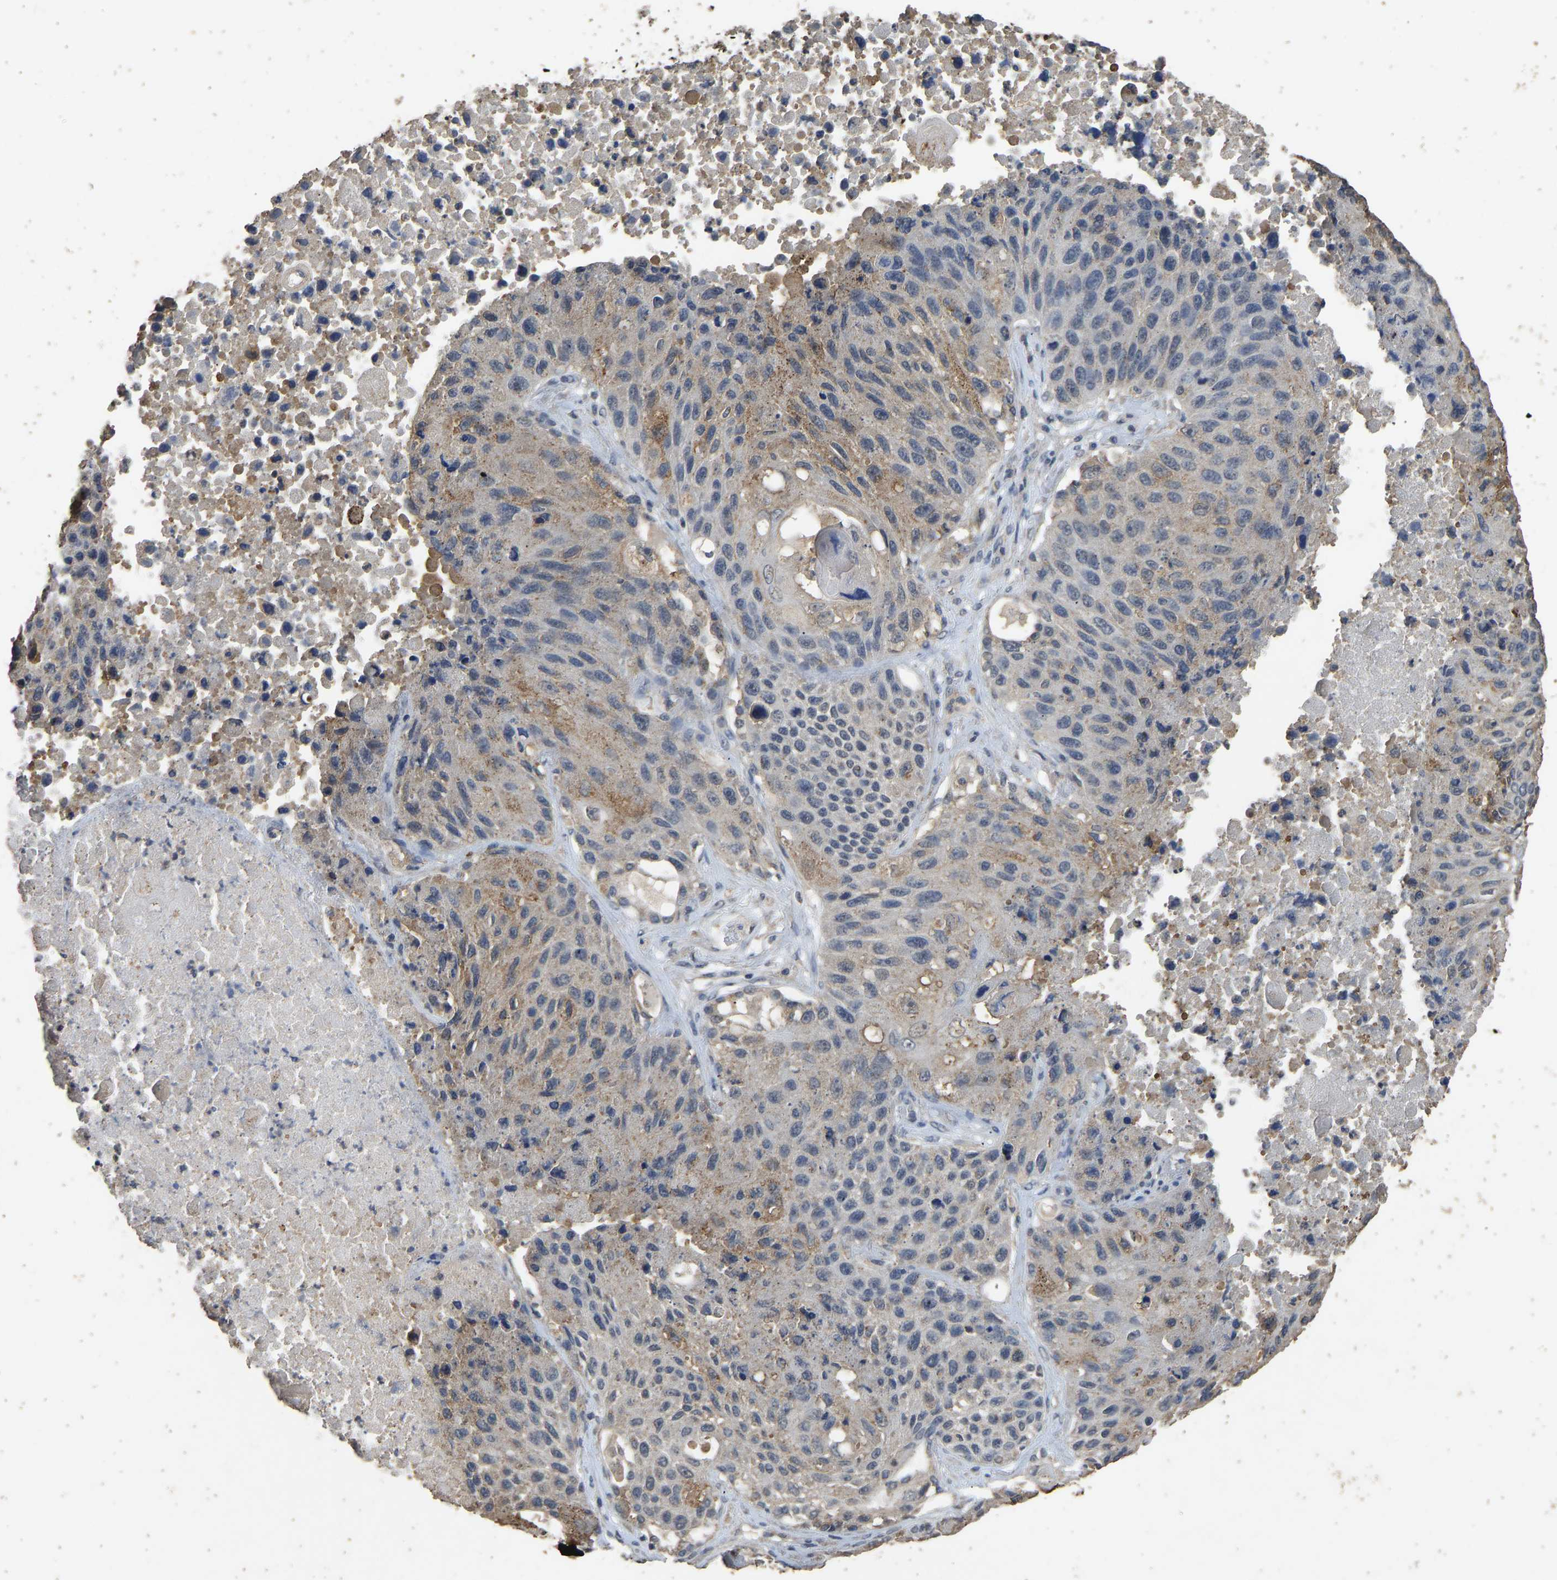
{"staining": {"intensity": "moderate", "quantity": "<25%", "location": "cytoplasmic/membranous"}, "tissue": "lung cancer", "cell_type": "Tumor cells", "image_type": "cancer", "snomed": [{"axis": "morphology", "description": "Squamous cell carcinoma, NOS"}, {"axis": "topography", "description": "Lung"}], "caption": "Moderate cytoplasmic/membranous staining for a protein is seen in about <25% of tumor cells of lung cancer using IHC.", "gene": "CIDEC", "patient": {"sex": "male", "age": 61}}